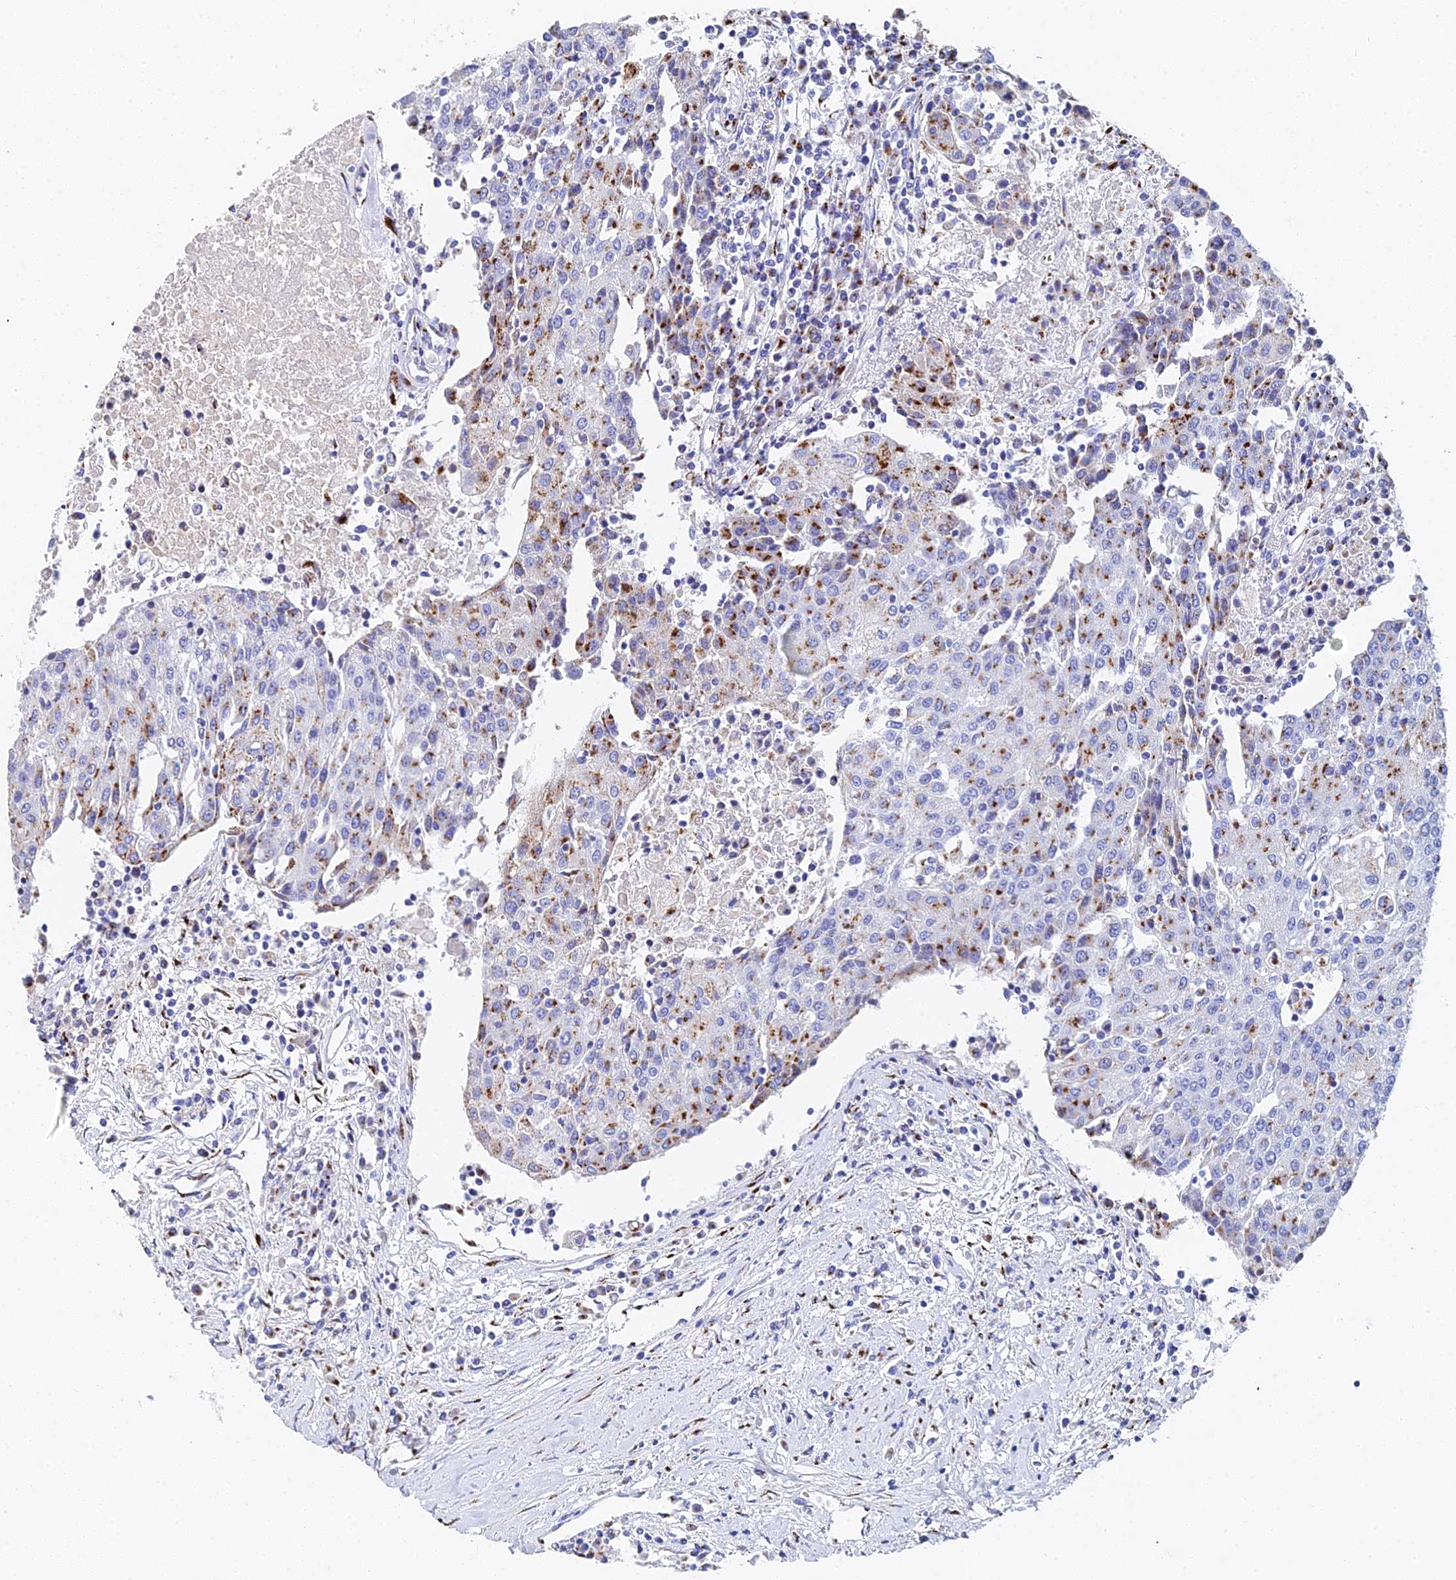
{"staining": {"intensity": "moderate", "quantity": "25%-75%", "location": "cytoplasmic/membranous"}, "tissue": "urothelial cancer", "cell_type": "Tumor cells", "image_type": "cancer", "snomed": [{"axis": "morphology", "description": "Urothelial carcinoma, High grade"}, {"axis": "topography", "description": "Urinary bladder"}], "caption": "Protein expression analysis of human urothelial cancer reveals moderate cytoplasmic/membranous staining in about 25%-75% of tumor cells.", "gene": "ENSG00000268674", "patient": {"sex": "female", "age": 85}}